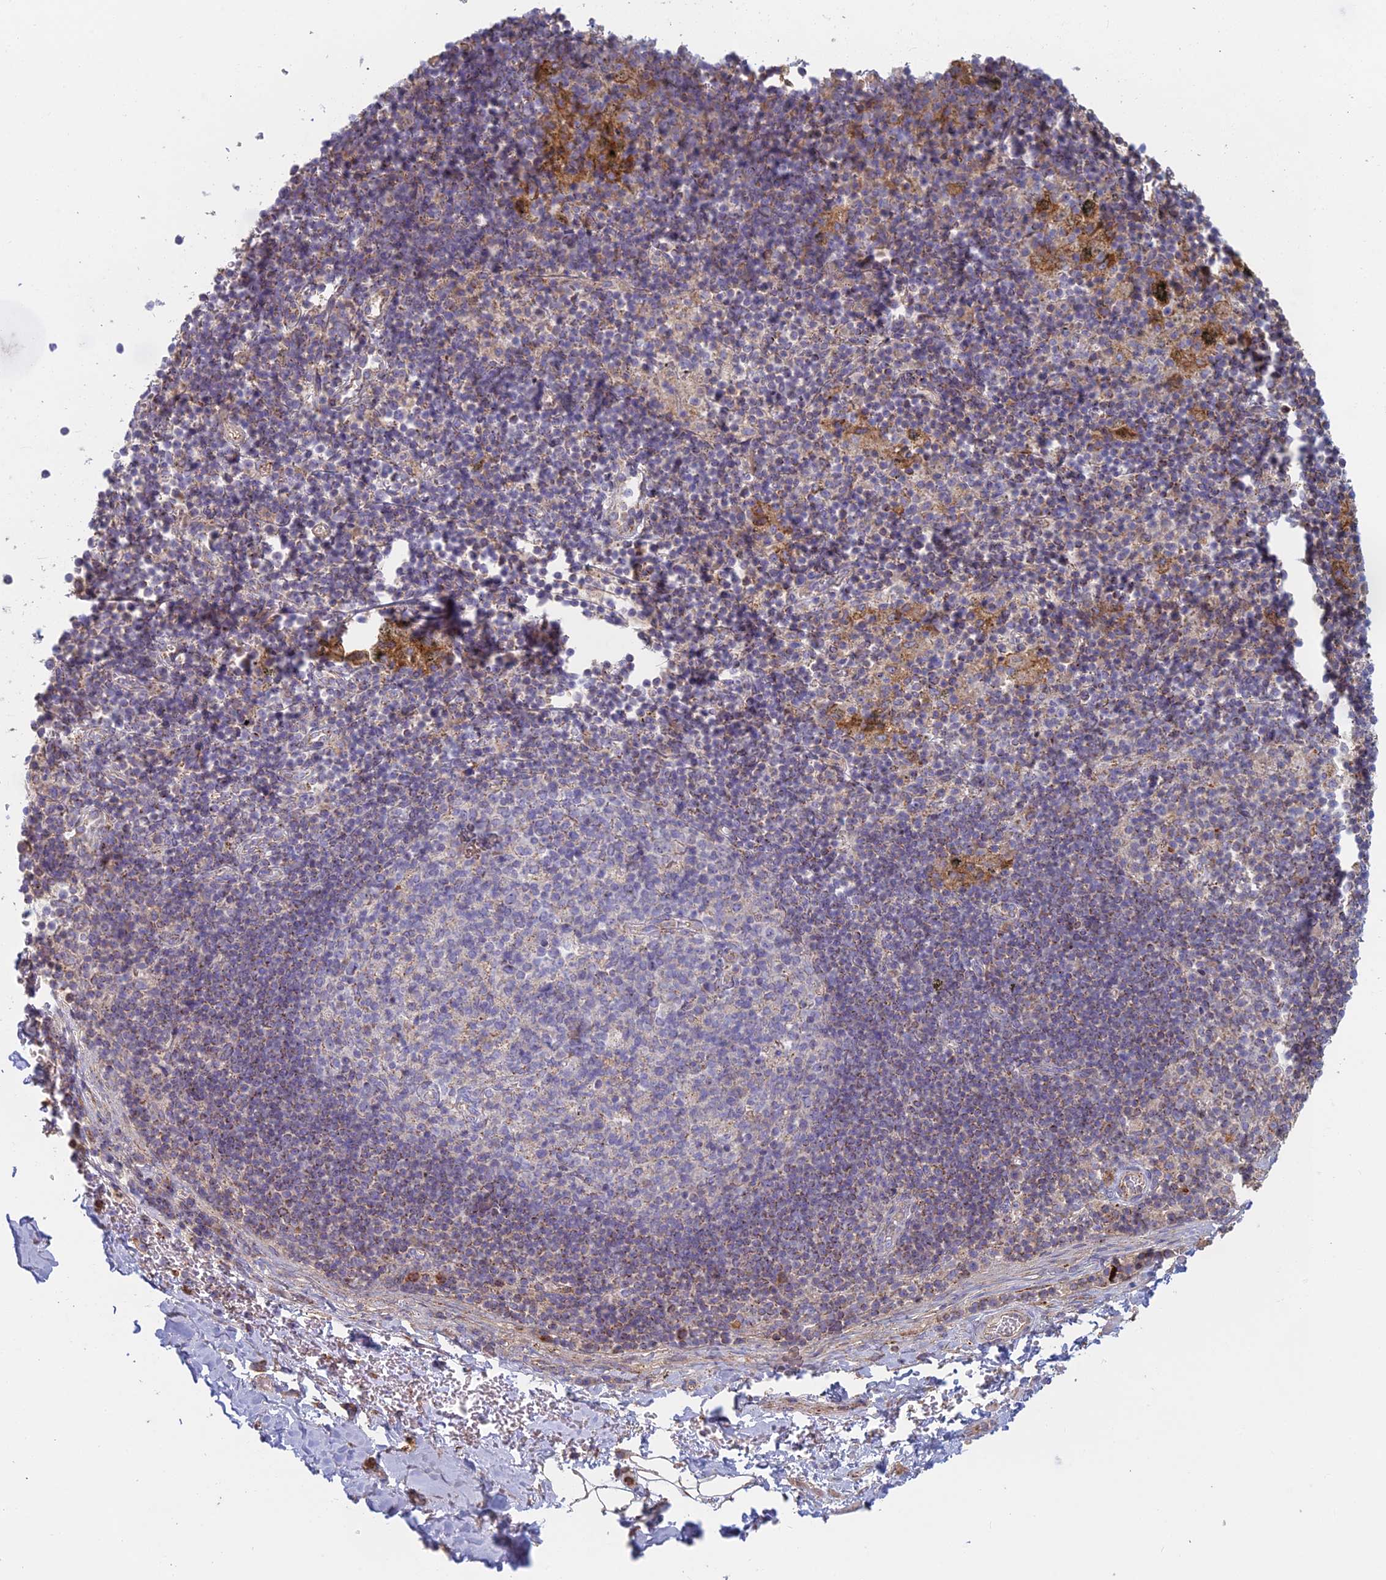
{"staining": {"intensity": "negative", "quantity": "none", "location": "none"}, "tissue": "adipose tissue", "cell_type": "Adipocytes", "image_type": "normal", "snomed": [{"axis": "morphology", "description": "Normal tissue, NOS"}, {"axis": "topography", "description": "Lymph node"}, {"axis": "topography", "description": "Cartilage tissue"}, {"axis": "topography", "description": "Bronchus"}], "caption": "The histopathology image shows no significant staining in adipocytes of adipose tissue.", "gene": "IFTAP", "patient": {"sex": "male", "age": 63}}